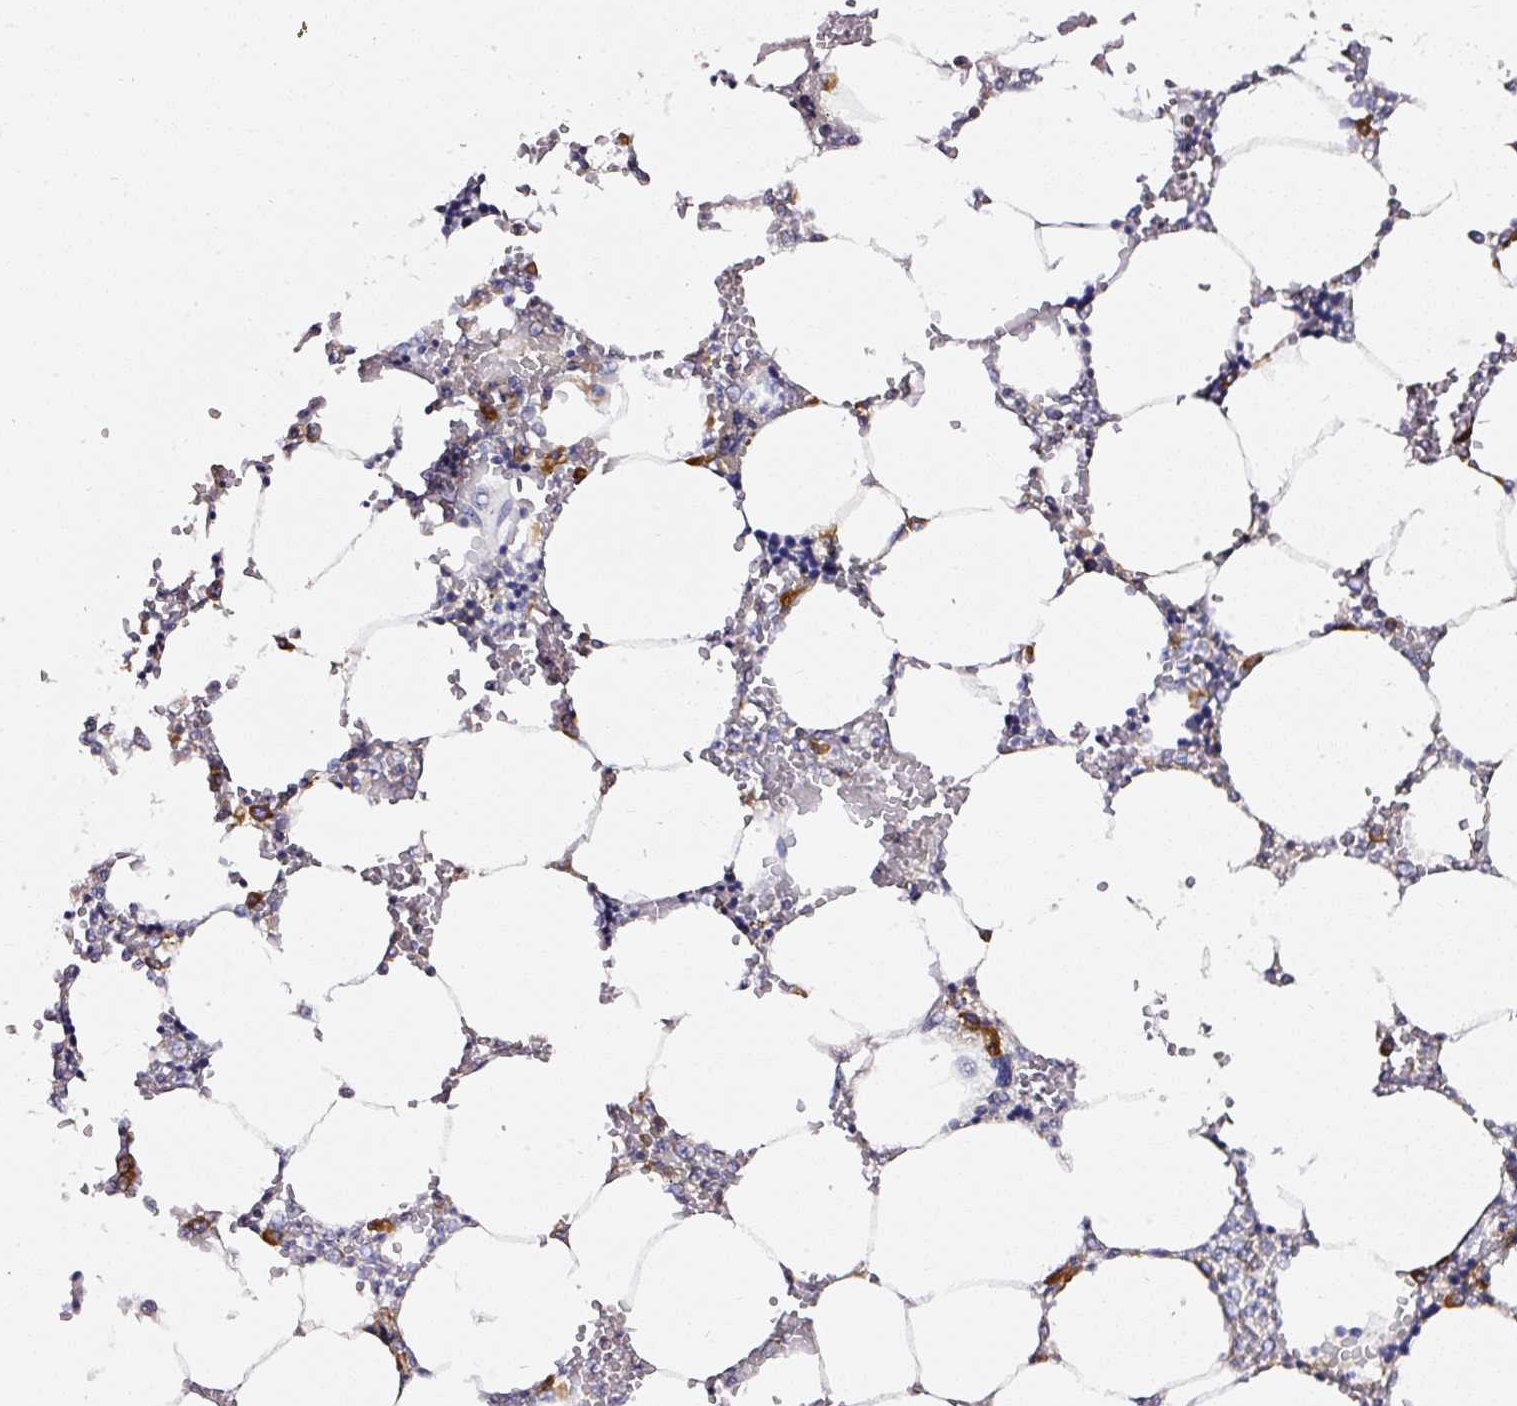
{"staining": {"intensity": "moderate", "quantity": "<25%", "location": "cytoplasmic/membranous"}, "tissue": "bone marrow", "cell_type": "Hematopoietic cells", "image_type": "normal", "snomed": [{"axis": "morphology", "description": "Normal tissue, NOS"}, {"axis": "topography", "description": "Bone marrow"}], "caption": "Bone marrow stained with immunohistochemistry (IHC) demonstrates moderate cytoplasmic/membranous positivity in approximately <25% of hematopoietic cells.", "gene": "RPL10A", "patient": {"sex": "male", "age": 64}}